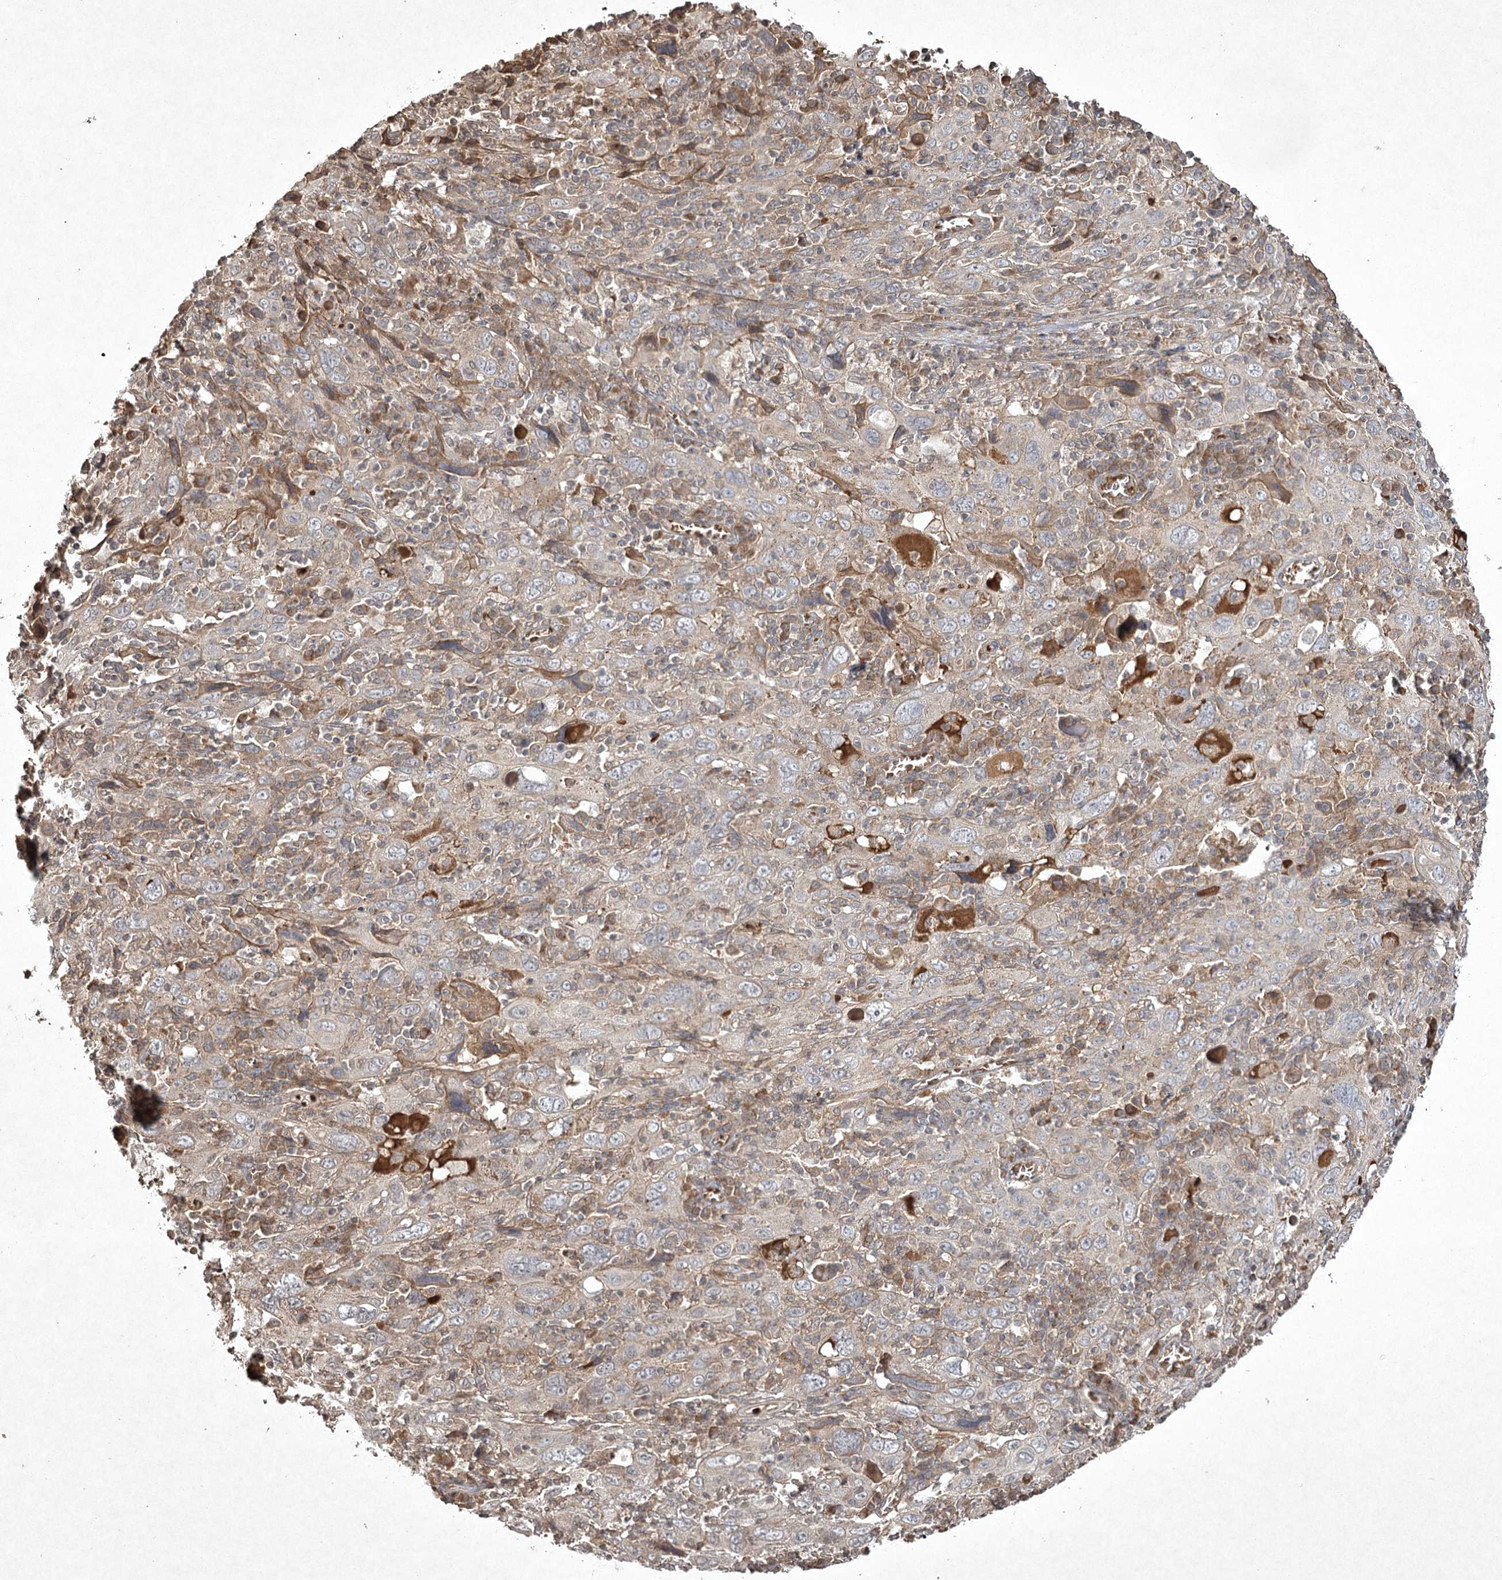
{"staining": {"intensity": "weak", "quantity": "<25%", "location": "cytoplasmic/membranous"}, "tissue": "cervical cancer", "cell_type": "Tumor cells", "image_type": "cancer", "snomed": [{"axis": "morphology", "description": "Squamous cell carcinoma, NOS"}, {"axis": "topography", "description": "Cervix"}], "caption": "An image of human cervical squamous cell carcinoma is negative for staining in tumor cells.", "gene": "CYP2B6", "patient": {"sex": "female", "age": 46}}